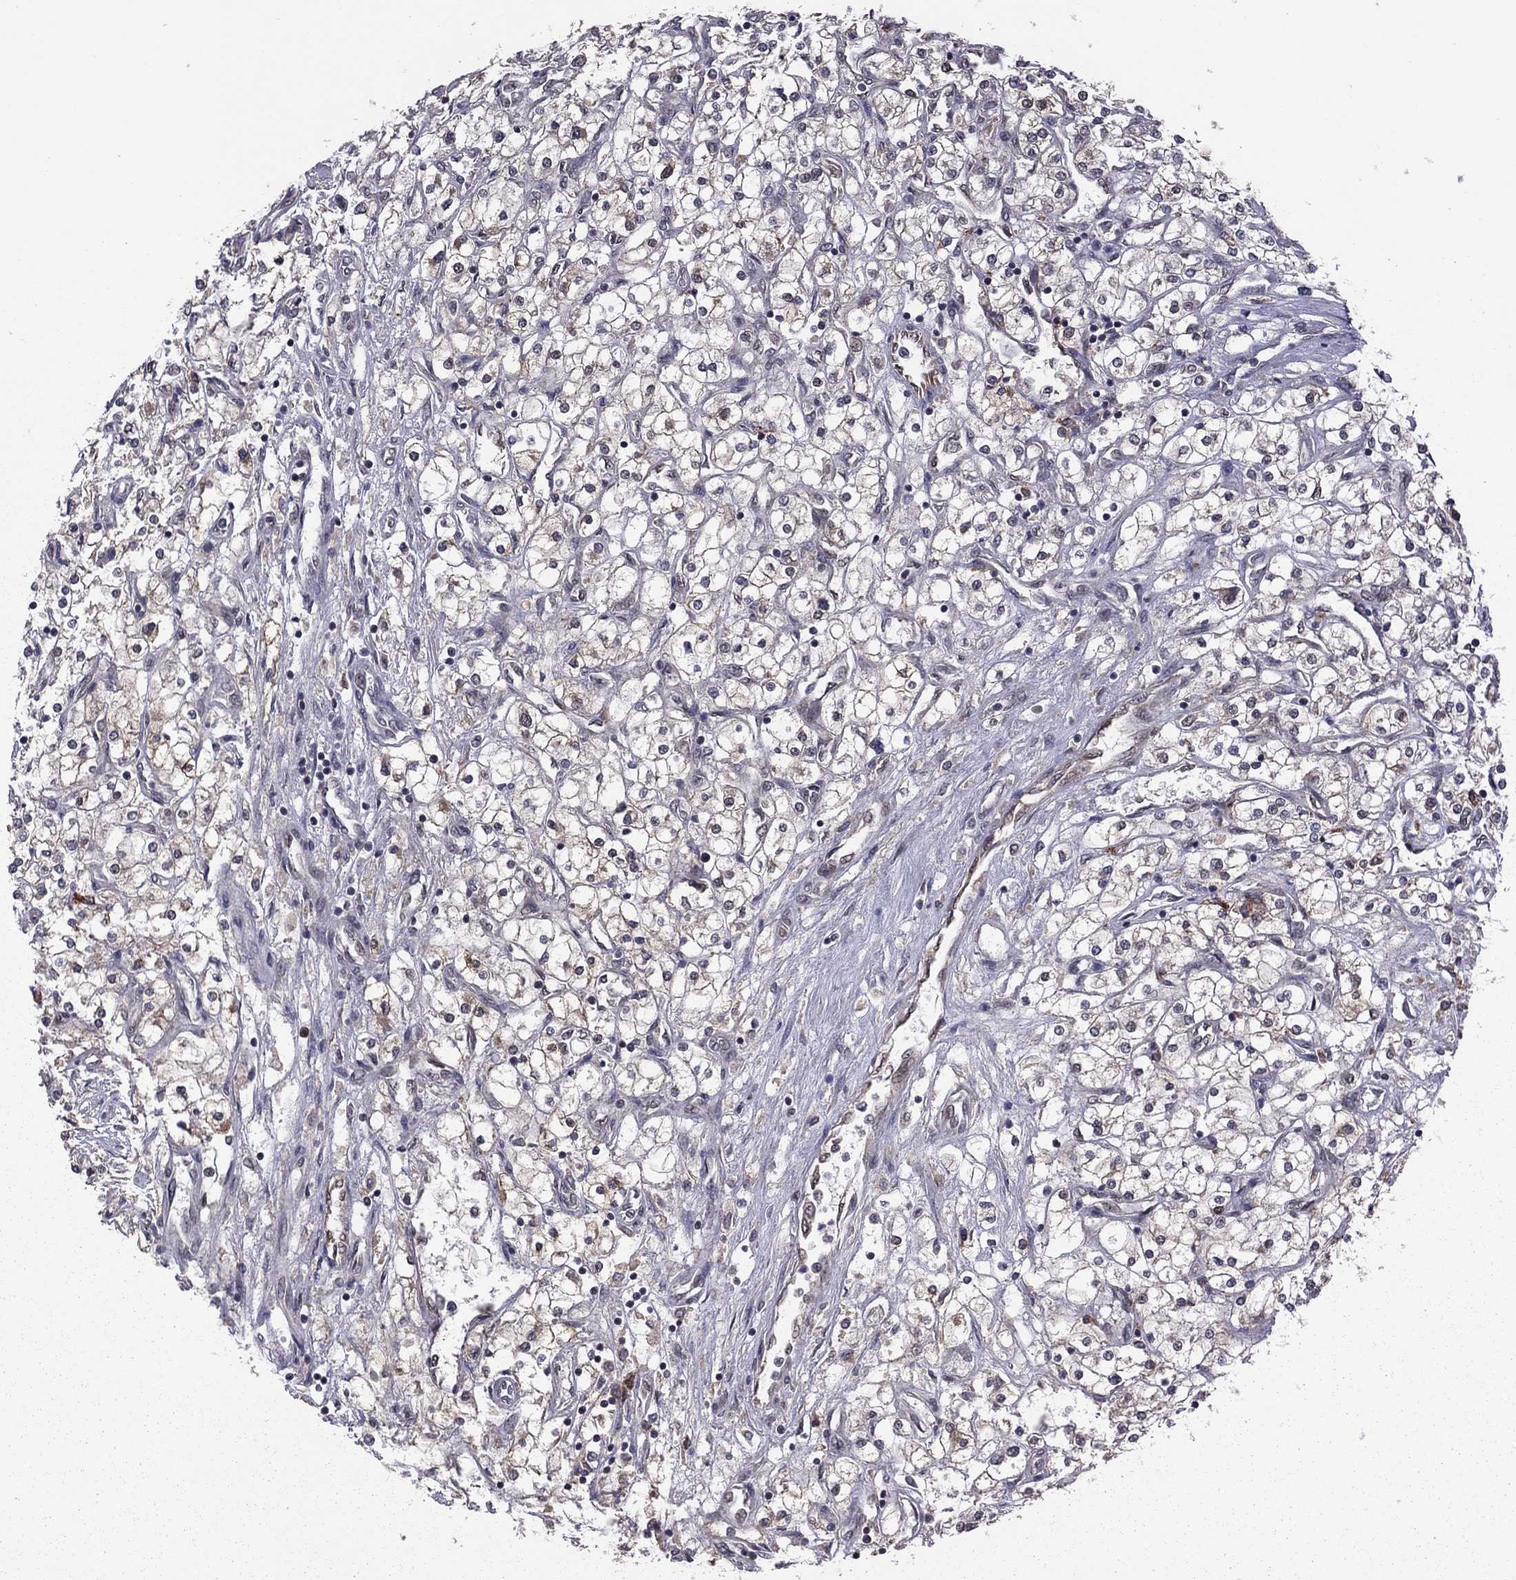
{"staining": {"intensity": "moderate", "quantity": "<25%", "location": "cytoplasmic/membranous"}, "tissue": "renal cancer", "cell_type": "Tumor cells", "image_type": "cancer", "snomed": [{"axis": "morphology", "description": "Adenocarcinoma, NOS"}, {"axis": "topography", "description": "Kidney"}], "caption": "A micrograph showing moderate cytoplasmic/membranous positivity in about <25% of tumor cells in adenocarcinoma (renal), as visualized by brown immunohistochemical staining.", "gene": "GPAA1", "patient": {"sex": "male", "age": 80}}